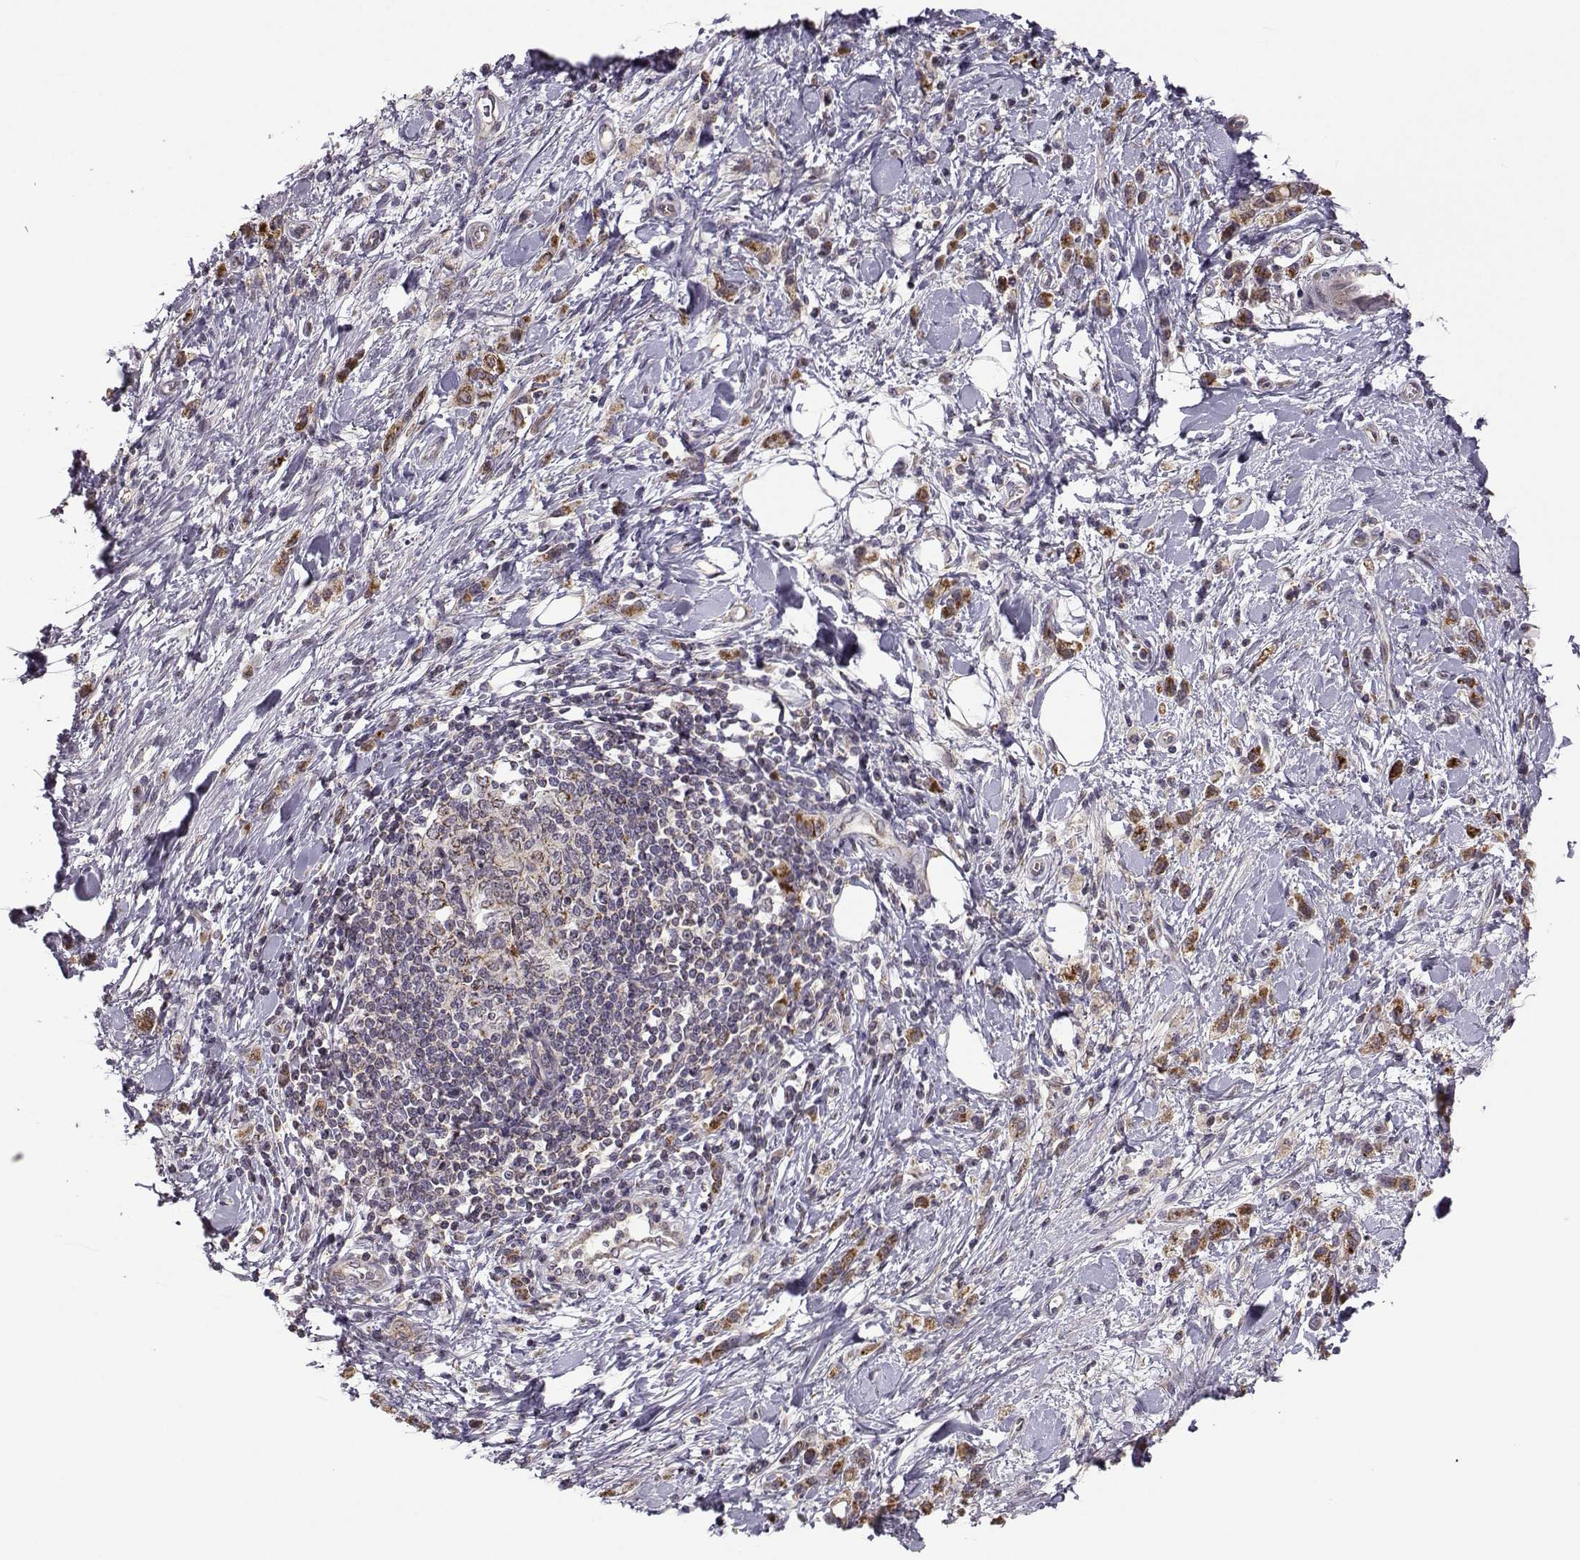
{"staining": {"intensity": "moderate", "quantity": "25%-75%", "location": "cytoplasmic/membranous"}, "tissue": "stomach cancer", "cell_type": "Tumor cells", "image_type": "cancer", "snomed": [{"axis": "morphology", "description": "Adenocarcinoma, NOS"}, {"axis": "topography", "description": "Stomach"}], "caption": "The immunohistochemical stain highlights moderate cytoplasmic/membranous positivity in tumor cells of stomach cancer (adenocarcinoma) tissue.", "gene": "NECAB3", "patient": {"sex": "male", "age": 77}}